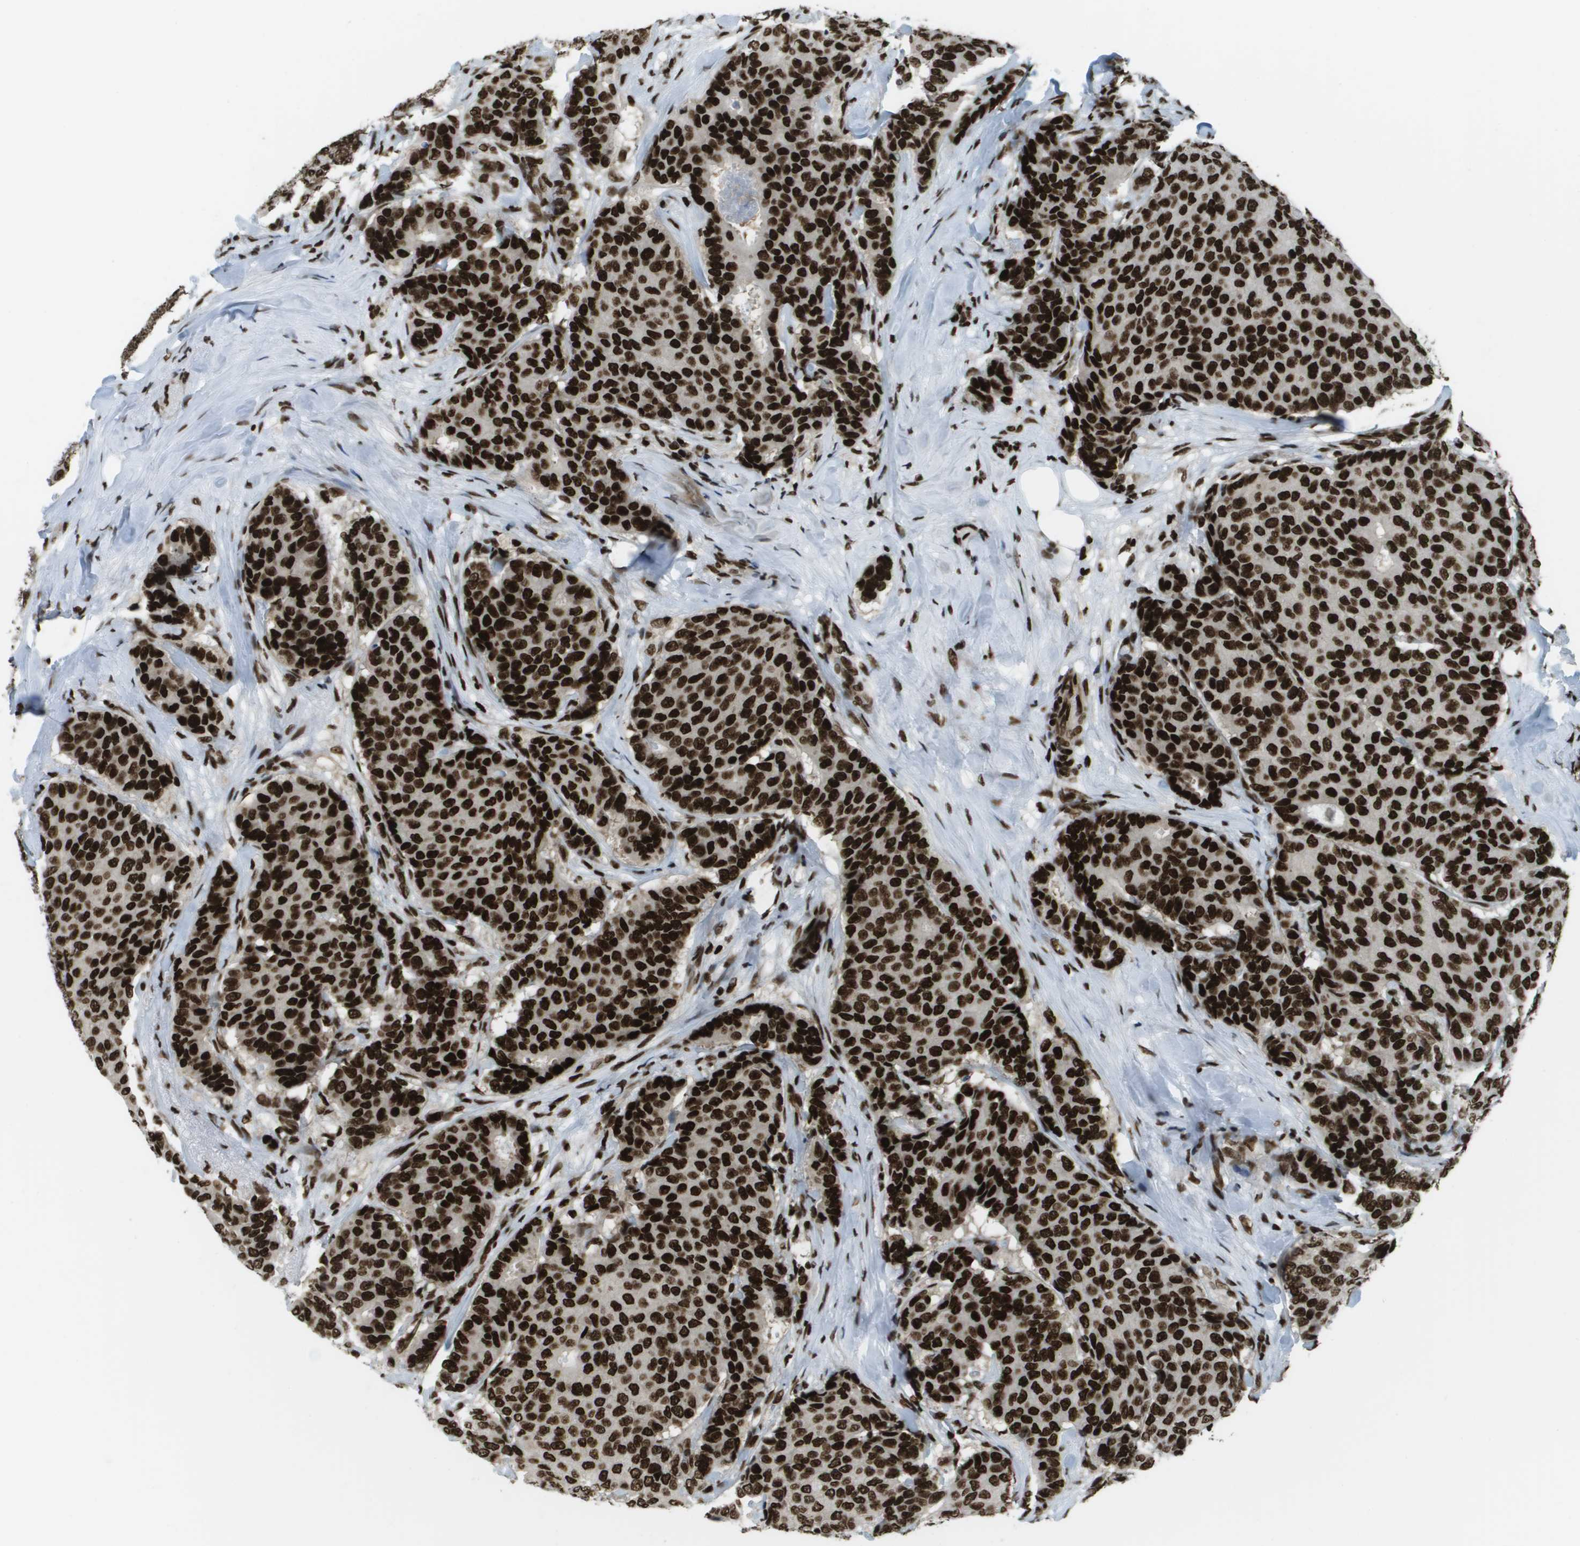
{"staining": {"intensity": "strong", "quantity": ">75%", "location": "nuclear"}, "tissue": "breast cancer", "cell_type": "Tumor cells", "image_type": "cancer", "snomed": [{"axis": "morphology", "description": "Duct carcinoma"}, {"axis": "topography", "description": "Breast"}], "caption": "About >75% of tumor cells in human breast cancer demonstrate strong nuclear protein staining as visualized by brown immunohistochemical staining.", "gene": "GLYR1", "patient": {"sex": "female", "age": 75}}